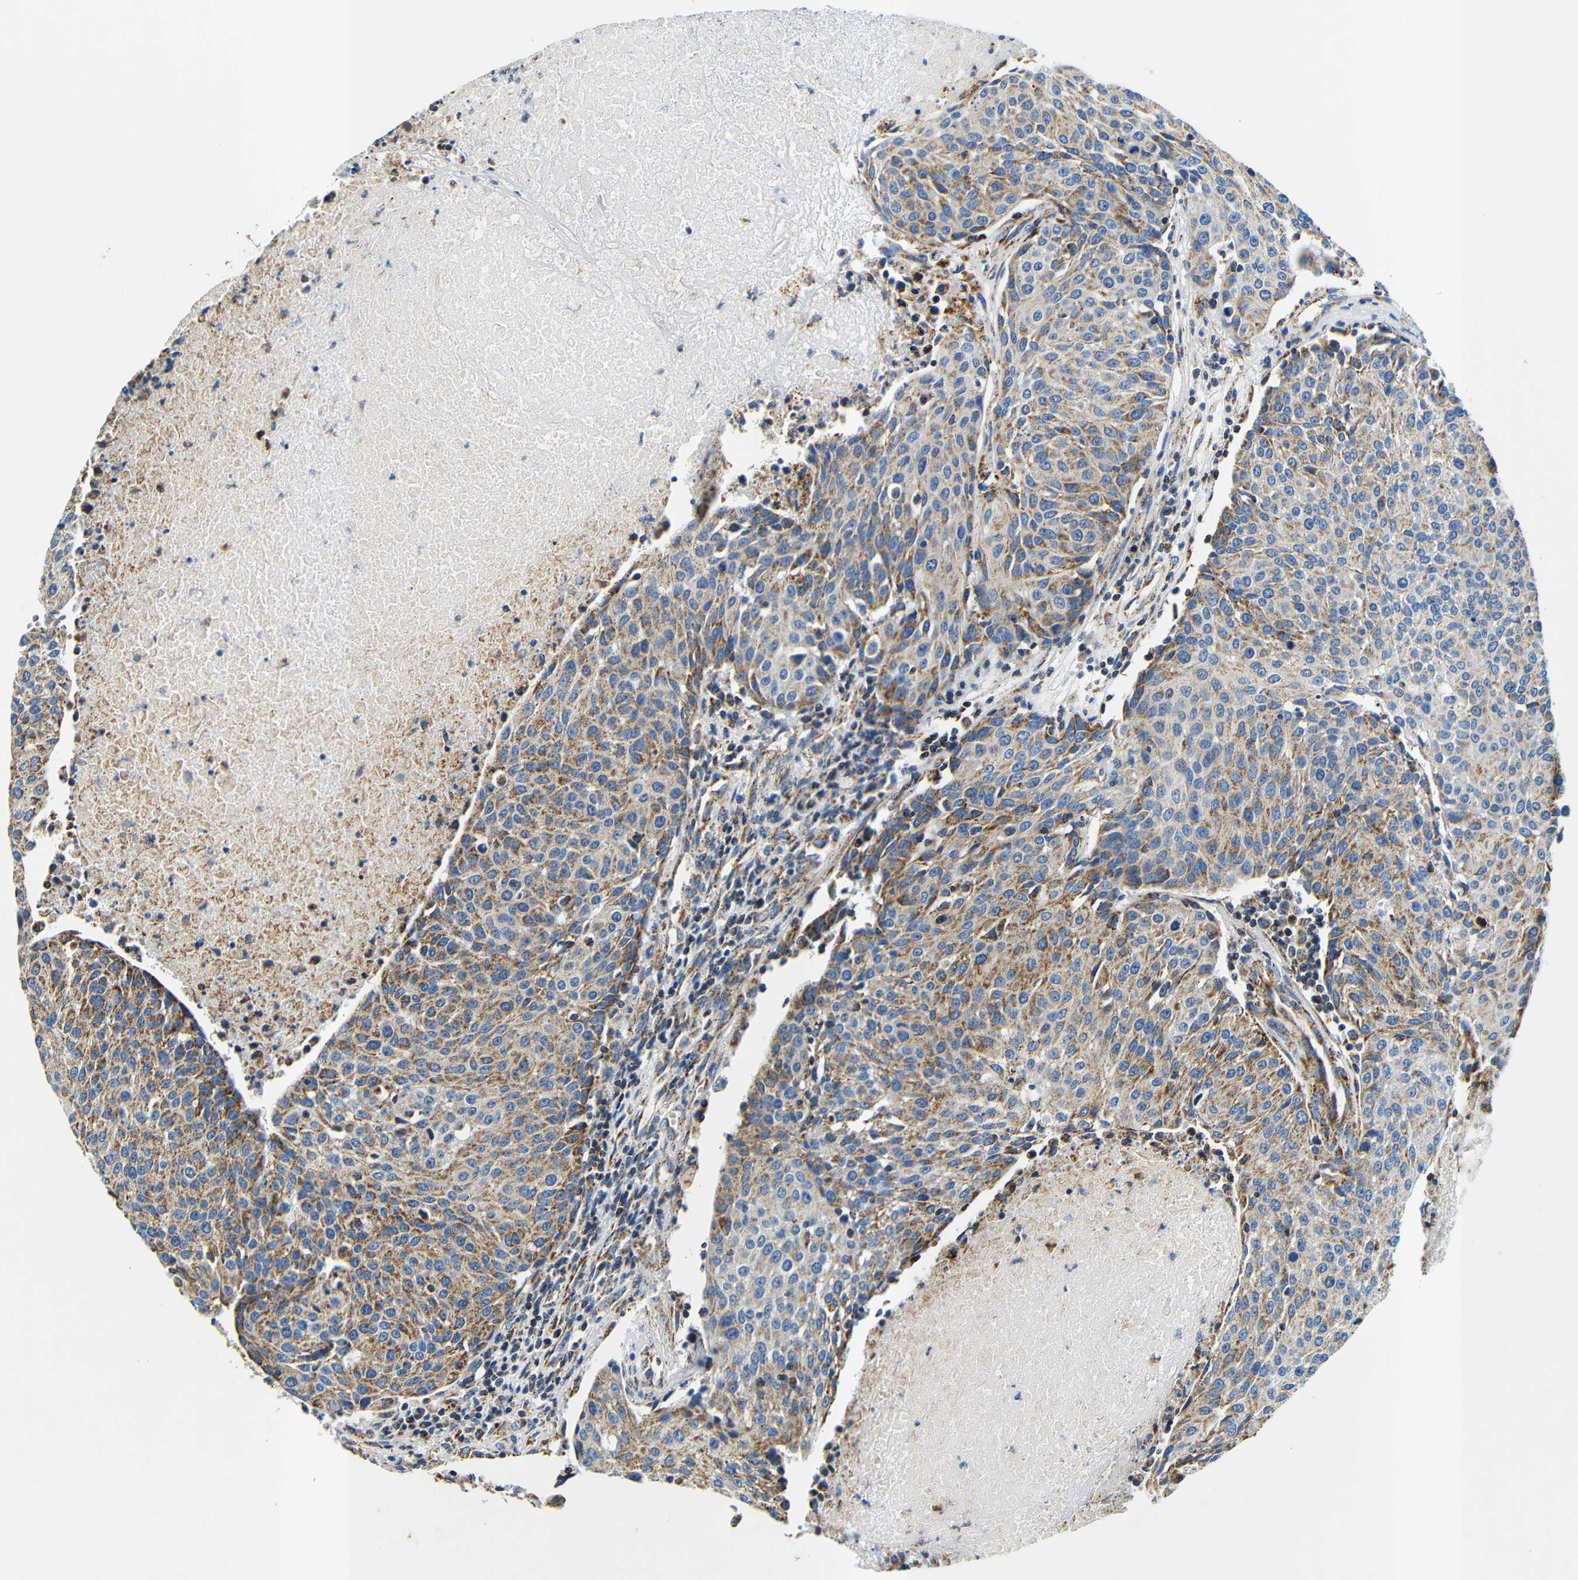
{"staining": {"intensity": "moderate", "quantity": ">75%", "location": "cytoplasmic/membranous"}, "tissue": "urothelial cancer", "cell_type": "Tumor cells", "image_type": "cancer", "snomed": [{"axis": "morphology", "description": "Urothelial carcinoma, High grade"}, {"axis": "topography", "description": "Urinary bladder"}], "caption": "High-grade urothelial carcinoma was stained to show a protein in brown. There is medium levels of moderate cytoplasmic/membranous positivity in approximately >75% of tumor cells.", "gene": "GALNT18", "patient": {"sex": "female", "age": 85}}